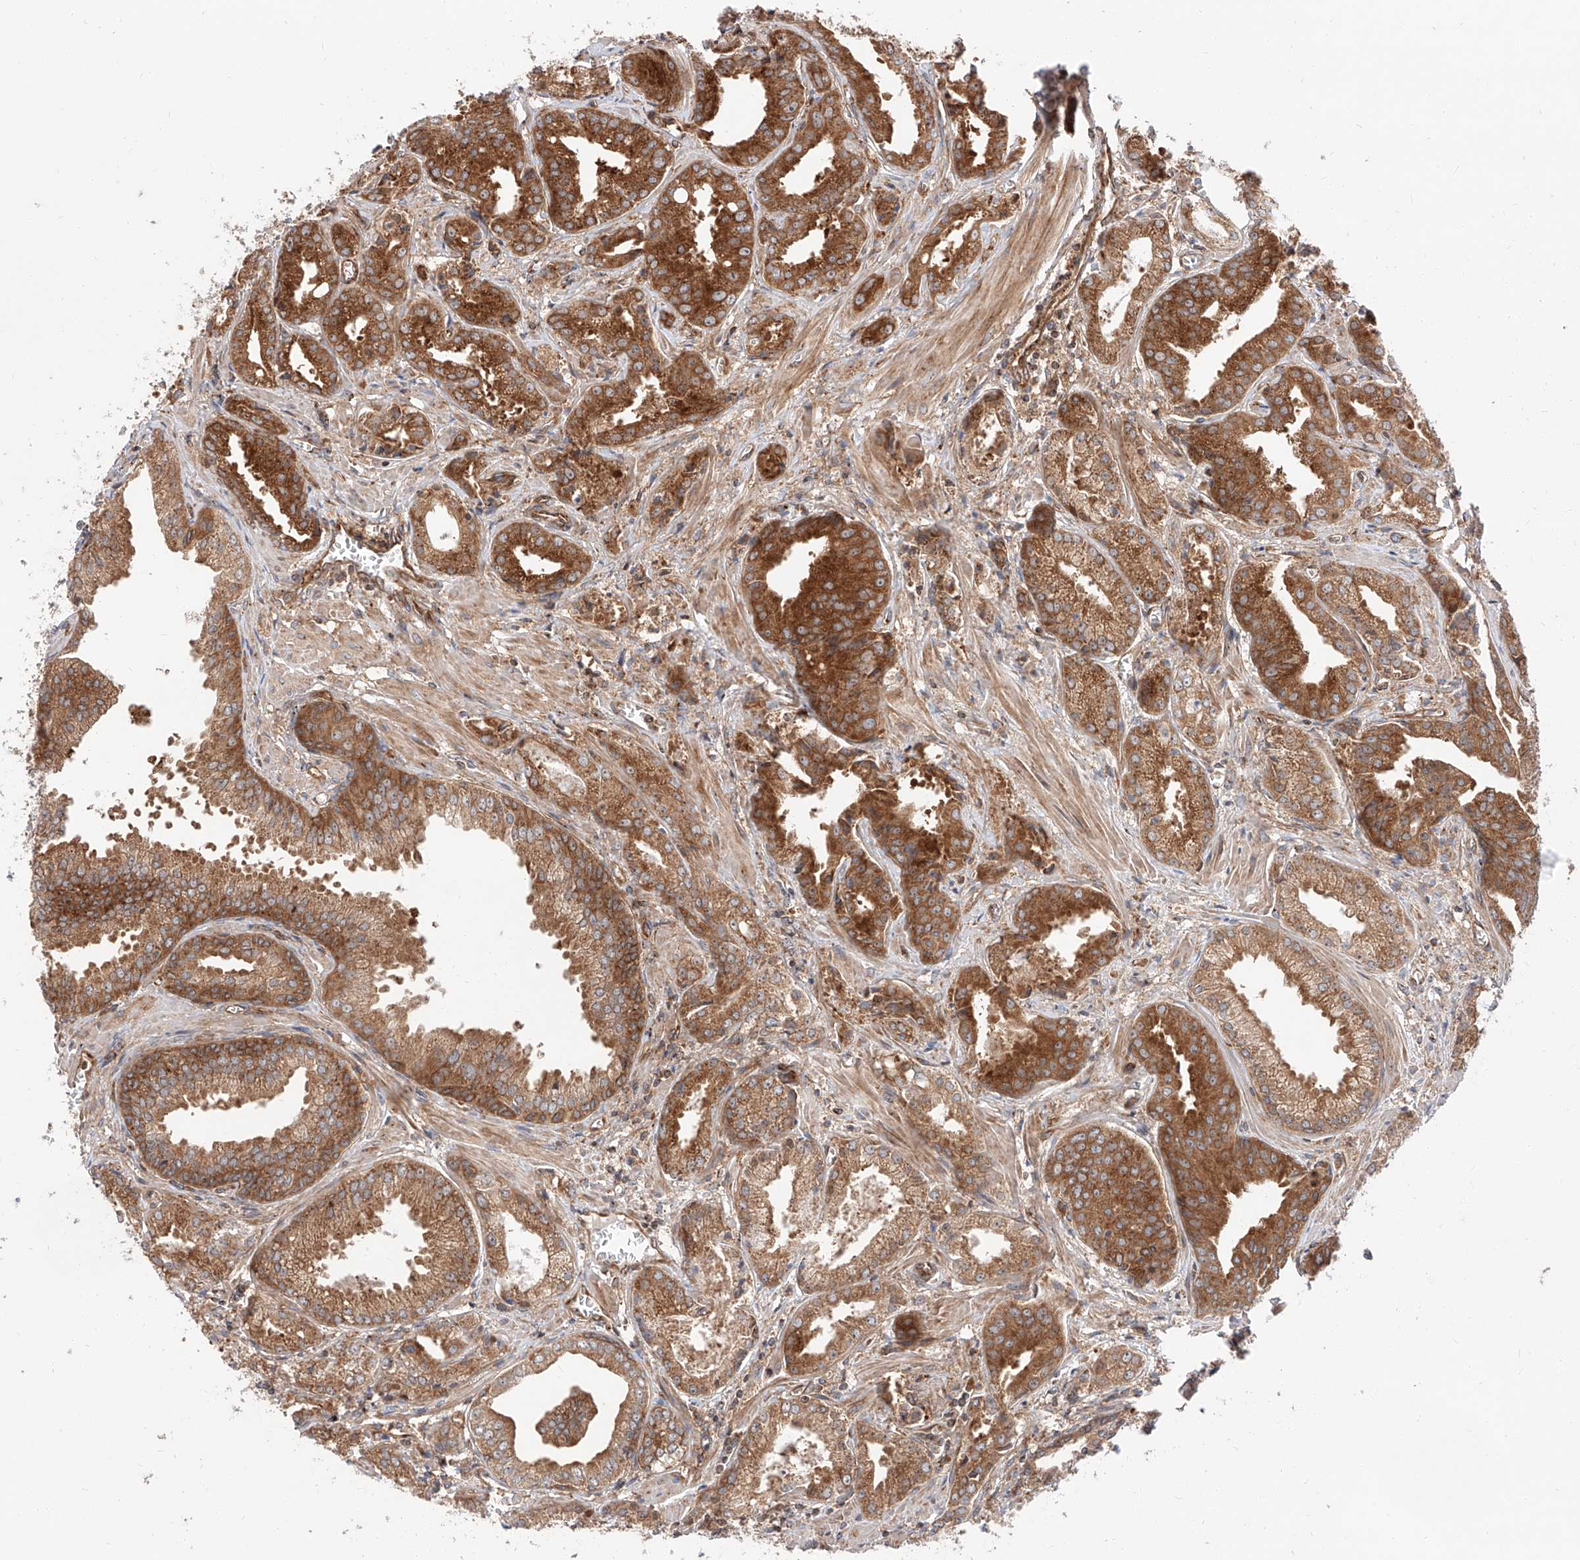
{"staining": {"intensity": "strong", "quantity": ">75%", "location": "cytoplasmic/membranous"}, "tissue": "prostate cancer", "cell_type": "Tumor cells", "image_type": "cancer", "snomed": [{"axis": "morphology", "description": "Adenocarcinoma, Low grade"}, {"axis": "topography", "description": "Prostate"}], "caption": "A high-resolution micrograph shows immunohistochemistry (IHC) staining of adenocarcinoma (low-grade) (prostate), which demonstrates strong cytoplasmic/membranous positivity in approximately >75% of tumor cells.", "gene": "ISCA2", "patient": {"sex": "male", "age": 67}}